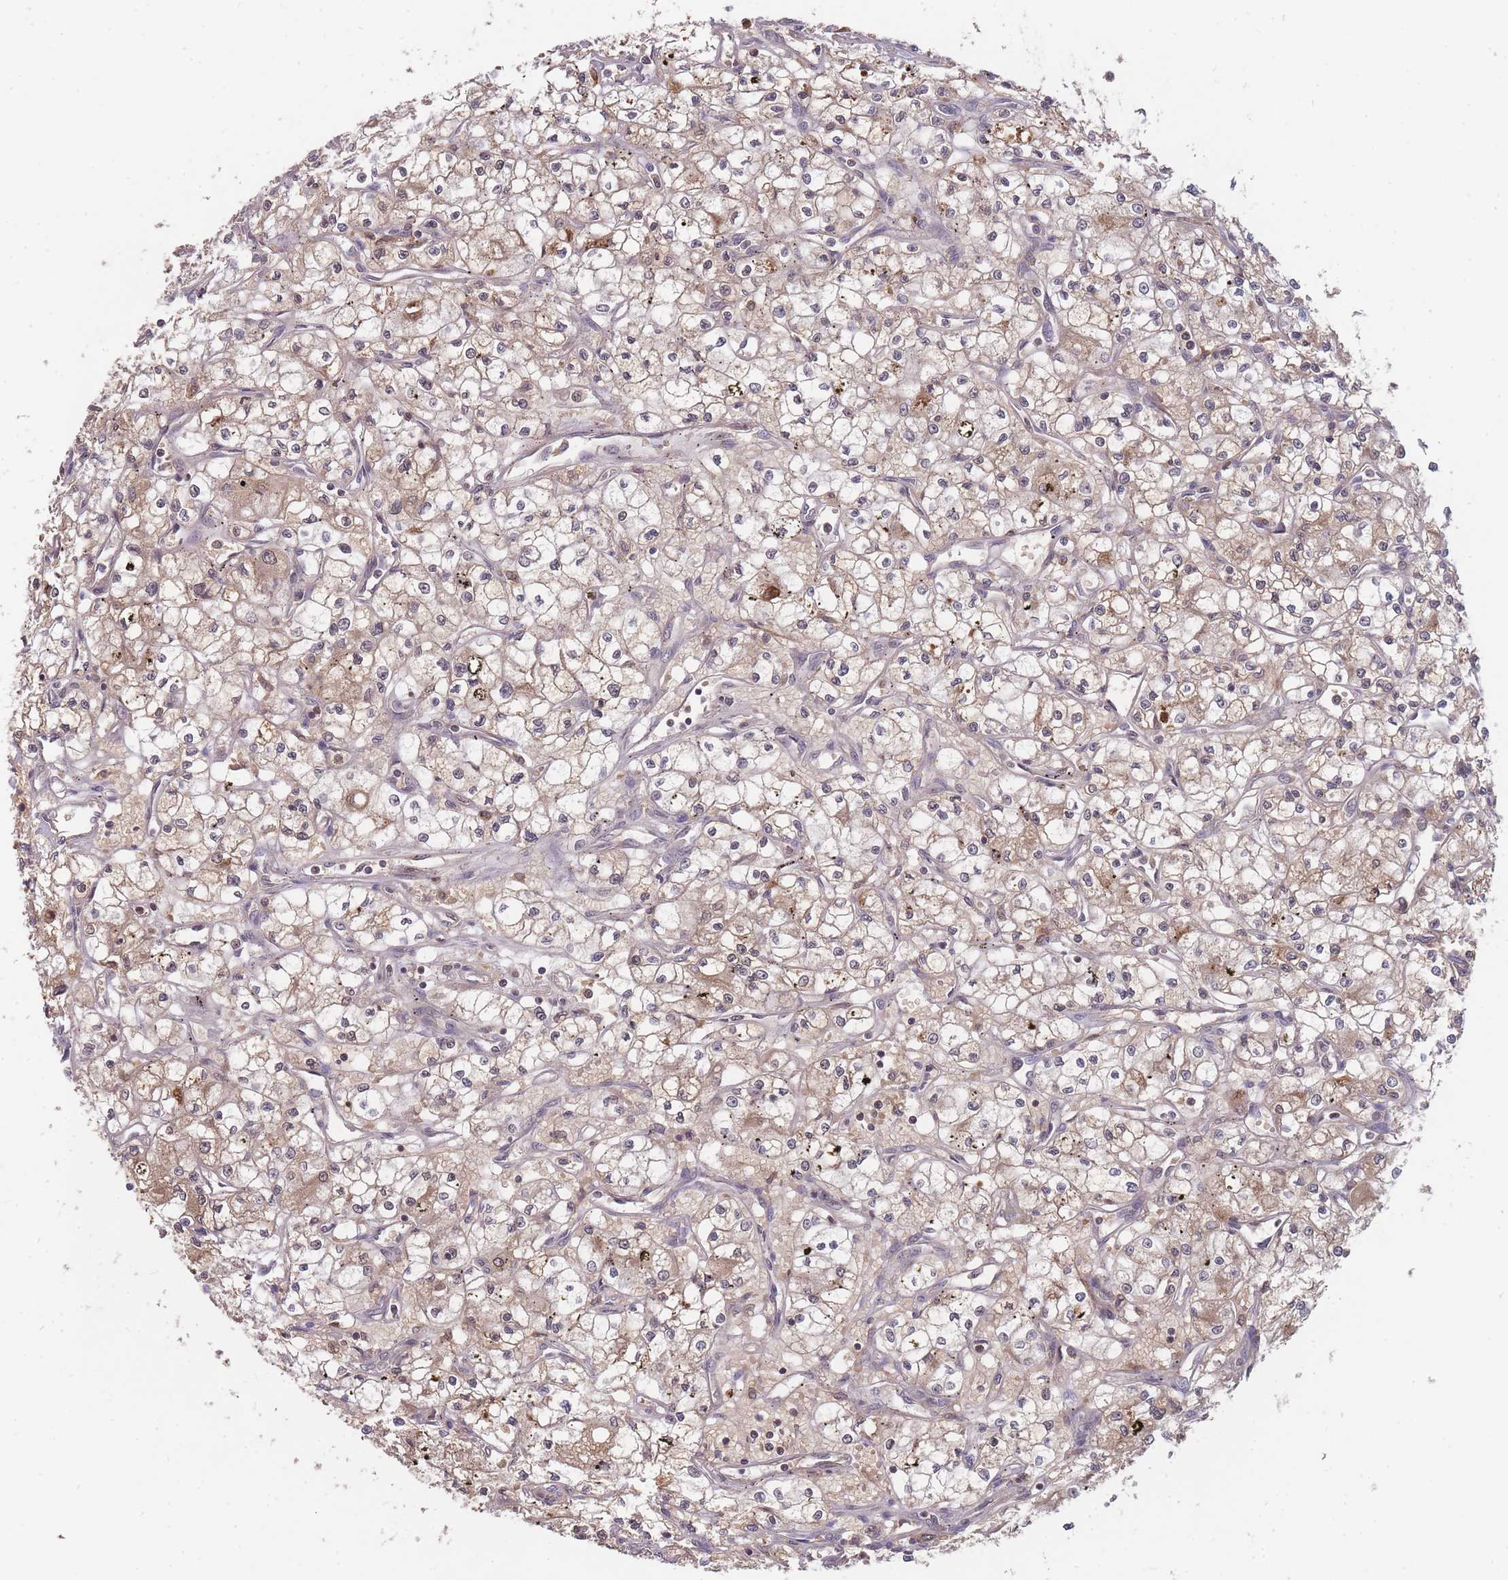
{"staining": {"intensity": "weak", "quantity": "25%-75%", "location": "cytoplasmic/membranous"}, "tissue": "renal cancer", "cell_type": "Tumor cells", "image_type": "cancer", "snomed": [{"axis": "morphology", "description": "Adenocarcinoma, NOS"}, {"axis": "topography", "description": "Kidney"}], "caption": "A brown stain highlights weak cytoplasmic/membranous expression of a protein in human renal adenocarcinoma tumor cells. (brown staining indicates protein expression, while blue staining denotes nuclei).", "gene": "RALGDS", "patient": {"sex": "male", "age": 59}}